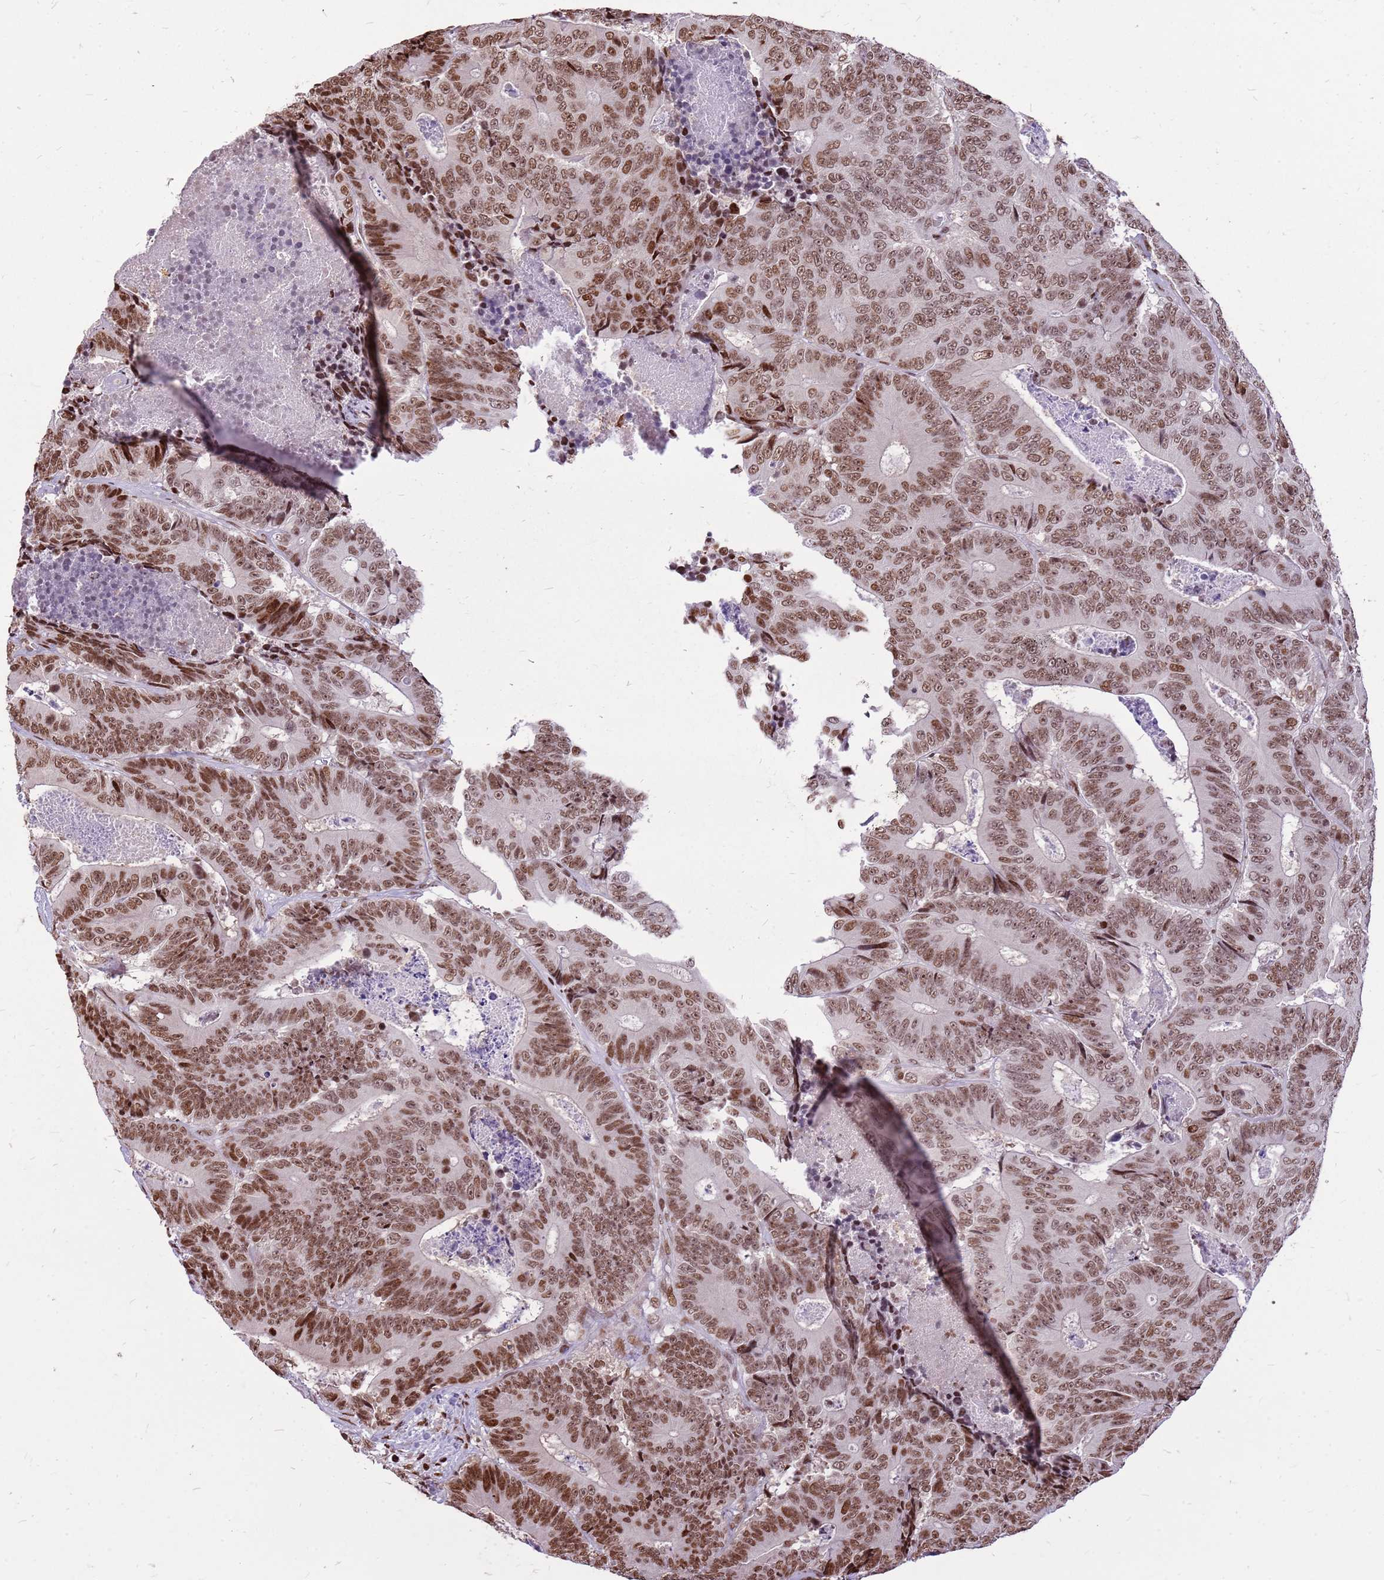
{"staining": {"intensity": "moderate", "quantity": ">75%", "location": "nuclear"}, "tissue": "colorectal cancer", "cell_type": "Tumor cells", "image_type": "cancer", "snomed": [{"axis": "morphology", "description": "Adenocarcinoma, NOS"}, {"axis": "topography", "description": "Colon"}], "caption": "Protein expression analysis of colorectal adenocarcinoma shows moderate nuclear positivity in approximately >75% of tumor cells.", "gene": "WASHC4", "patient": {"sex": "male", "age": 83}}